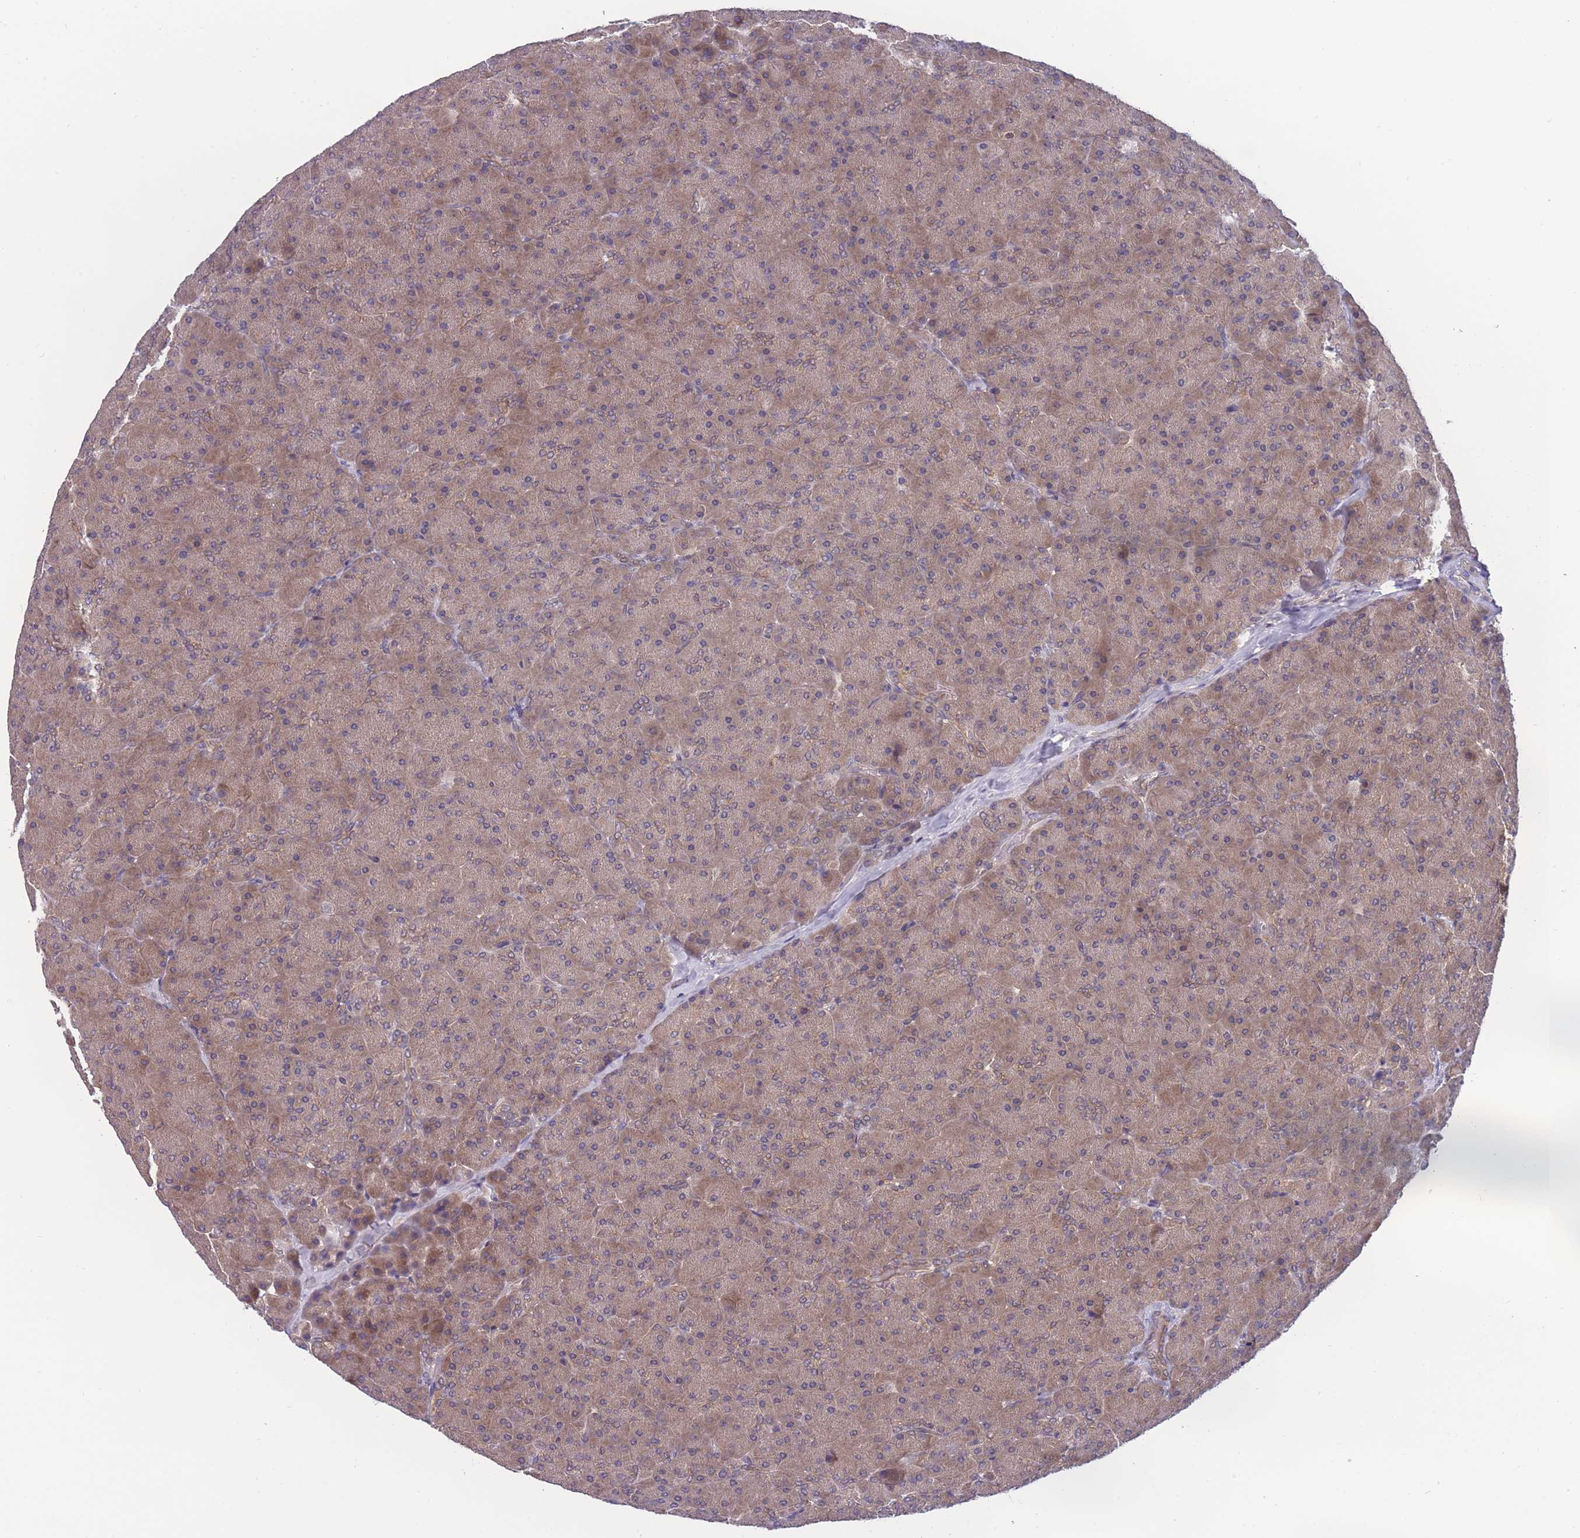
{"staining": {"intensity": "weak", "quantity": ">75%", "location": "cytoplasmic/membranous"}, "tissue": "pancreas", "cell_type": "Exocrine glandular cells", "image_type": "normal", "snomed": [{"axis": "morphology", "description": "Normal tissue, NOS"}, {"axis": "topography", "description": "Pancreas"}], "caption": "Immunohistochemistry (IHC) micrograph of normal human pancreas stained for a protein (brown), which reveals low levels of weak cytoplasmic/membranous staining in approximately >75% of exocrine glandular cells.", "gene": "UBE2NL", "patient": {"sex": "male", "age": 36}}